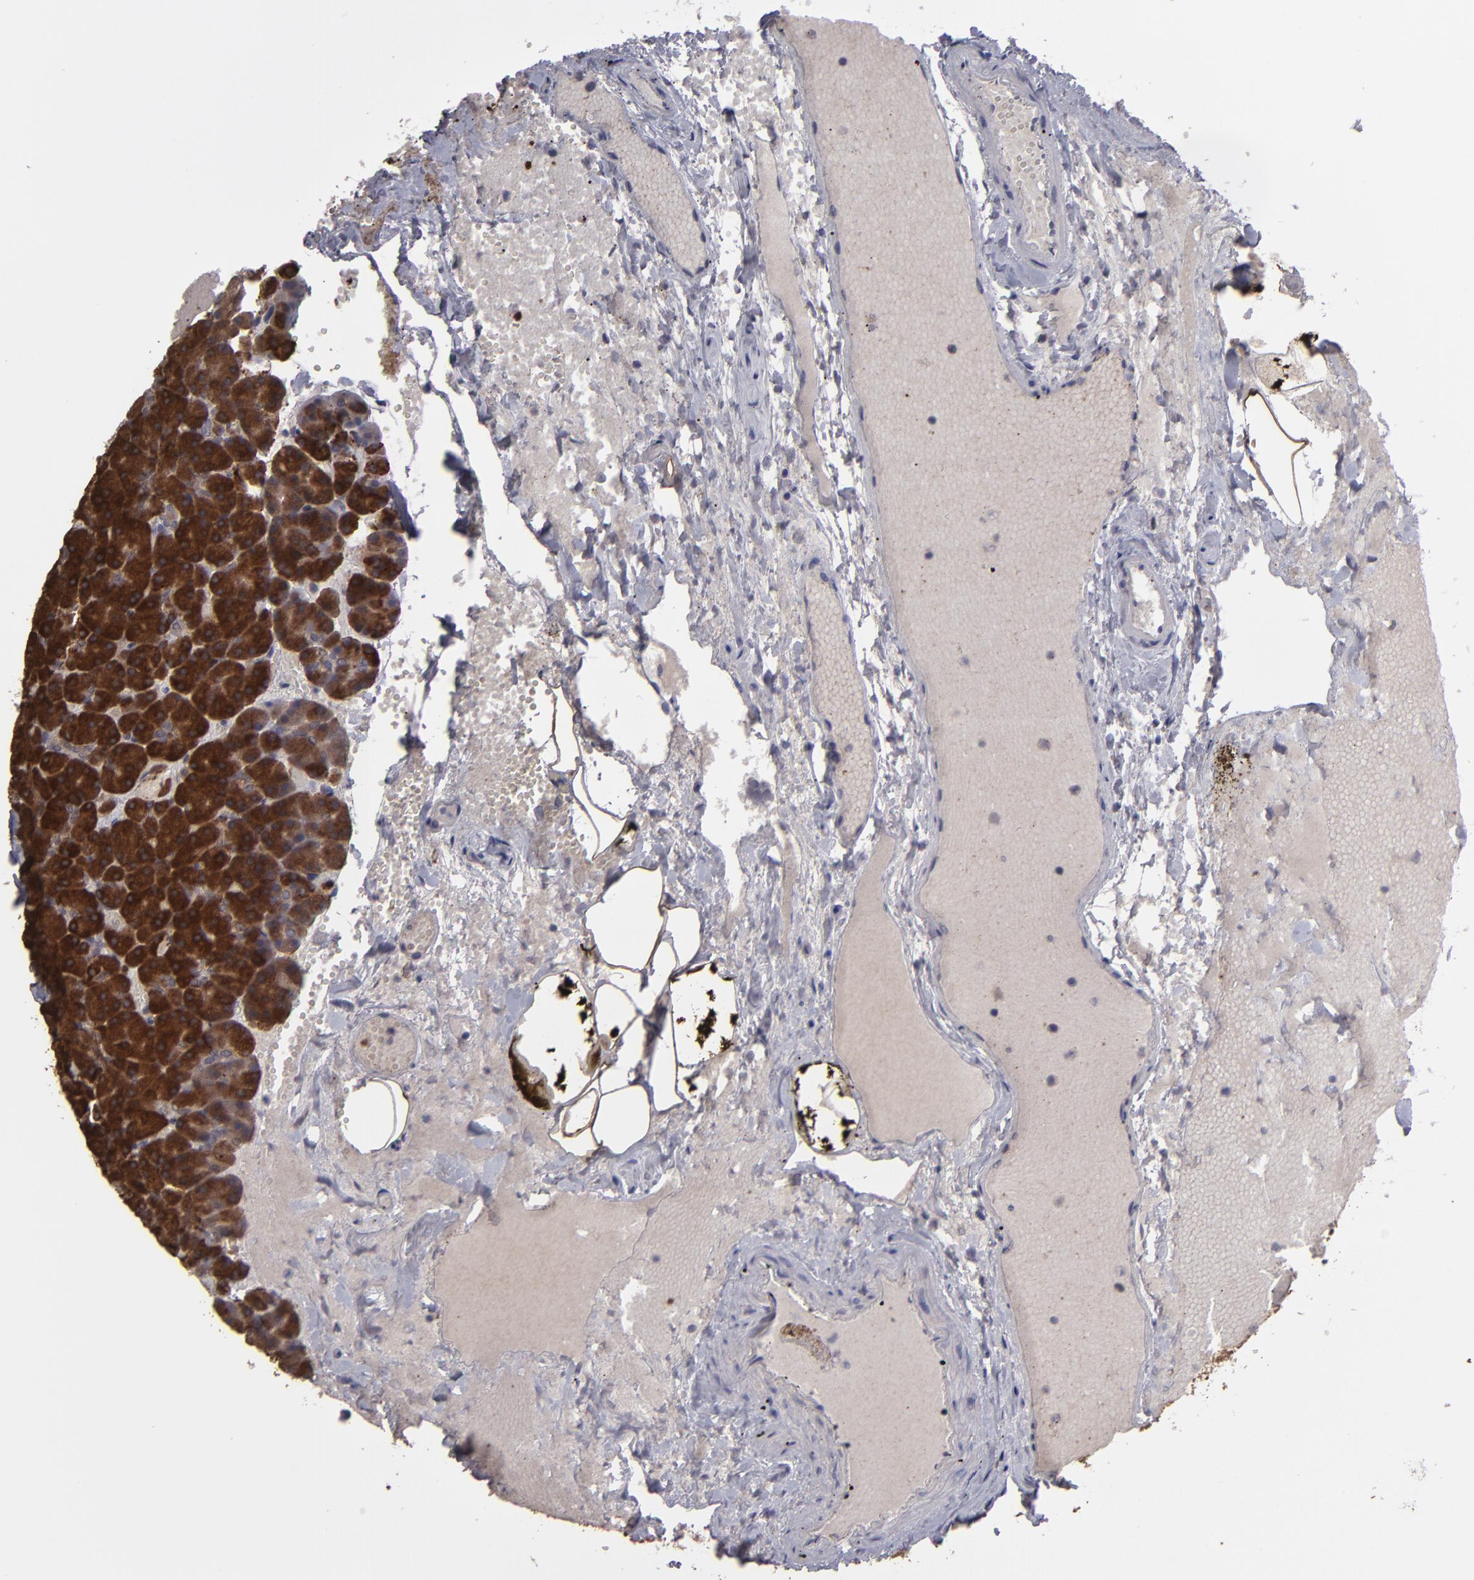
{"staining": {"intensity": "strong", "quantity": ">75%", "location": "cytoplasmic/membranous"}, "tissue": "pancreas", "cell_type": "Exocrine glandular cells", "image_type": "normal", "snomed": [{"axis": "morphology", "description": "Normal tissue, NOS"}, {"axis": "topography", "description": "Pancreas"}], "caption": "A brown stain highlights strong cytoplasmic/membranous staining of a protein in exocrine glandular cells of unremarkable human pancreas. Nuclei are stained in blue.", "gene": "IL12A", "patient": {"sex": "female", "age": 35}}